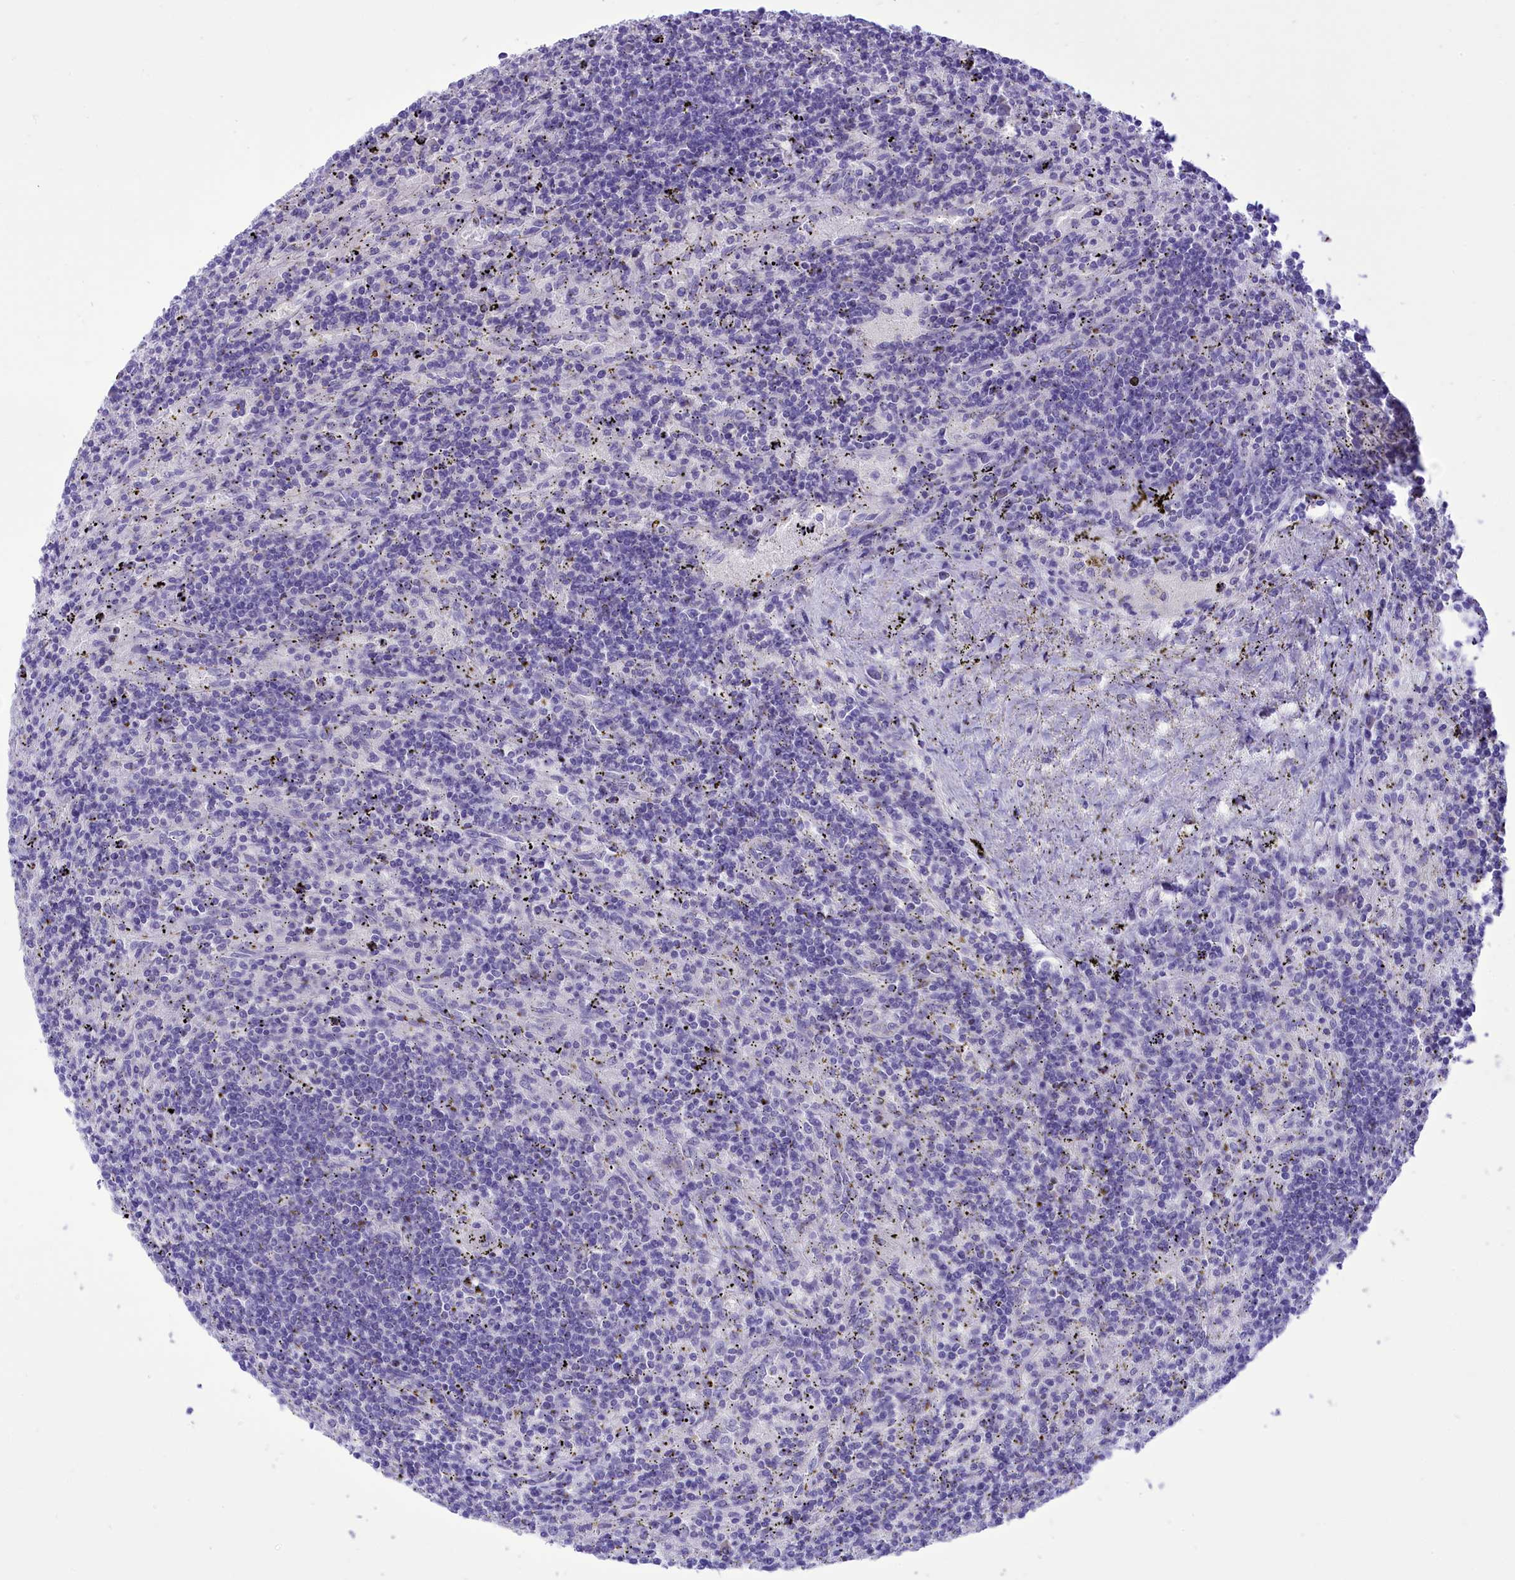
{"staining": {"intensity": "negative", "quantity": "none", "location": "none"}, "tissue": "lymphoma", "cell_type": "Tumor cells", "image_type": "cancer", "snomed": [{"axis": "morphology", "description": "Malignant lymphoma, non-Hodgkin's type, Low grade"}, {"axis": "topography", "description": "Spleen"}], "caption": "A micrograph of lymphoma stained for a protein demonstrates no brown staining in tumor cells.", "gene": "DCAF16", "patient": {"sex": "male", "age": 76}}